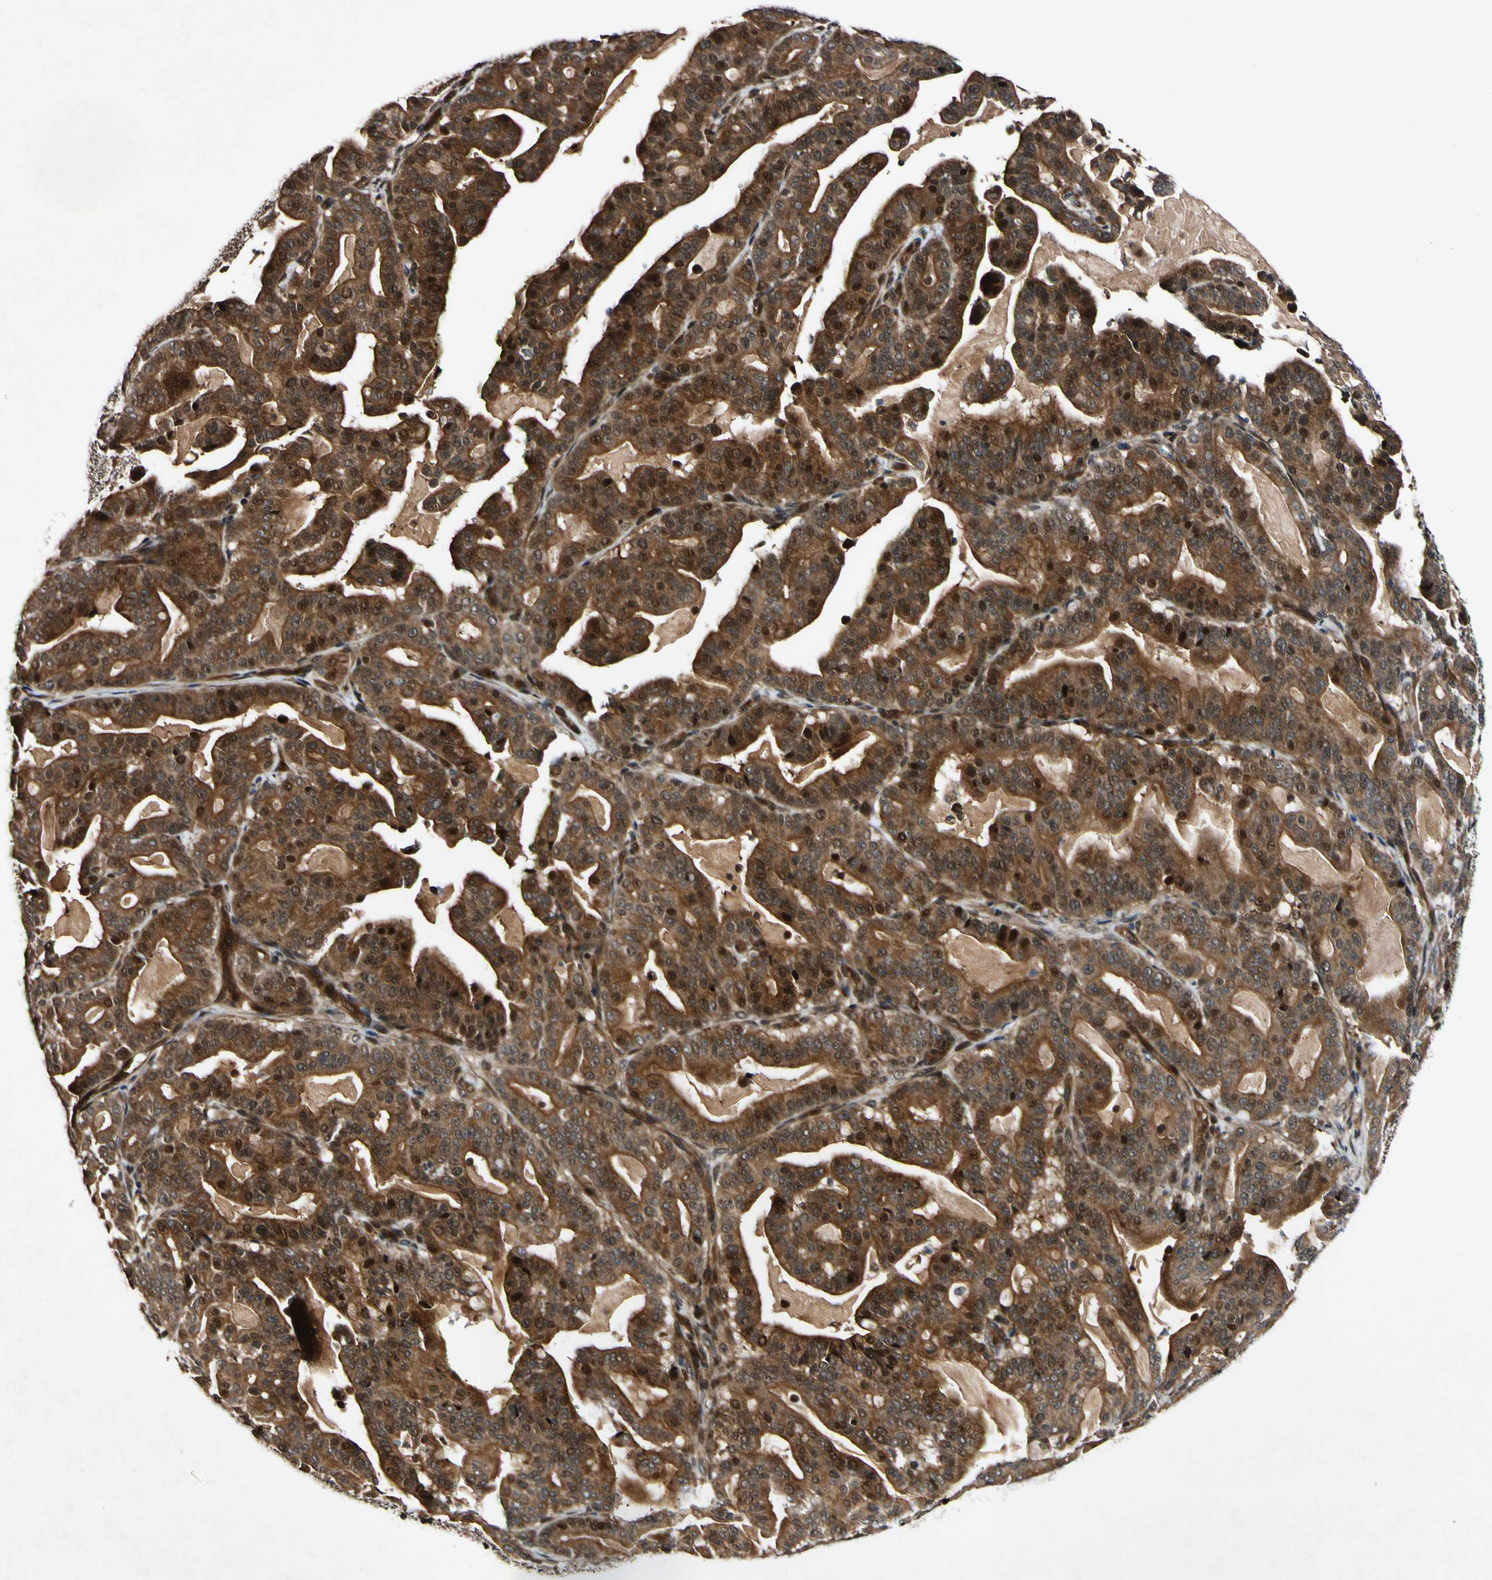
{"staining": {"intensity": "strong", "quantity": ">75%", "location": "cytoplasmic/membranous,nuclear"}, "tissue": "pancreatic cancer", "cell_type": "Tumor cells", "image_type": "cancer", "snomed": [{"axis": "morphology", "description": "Adenocarcinoma, NOS"}, {"axis": "topography", "description": "Pancreas"}], "caption": "IHC of pancreatic cancer exhibits high levels of strong cytoplasmic/membranous and nuclear positivity in approximately >75% of tumor cells.", "gene": "CSNK1E", "patient": {"sex": "male", "age": 63}}